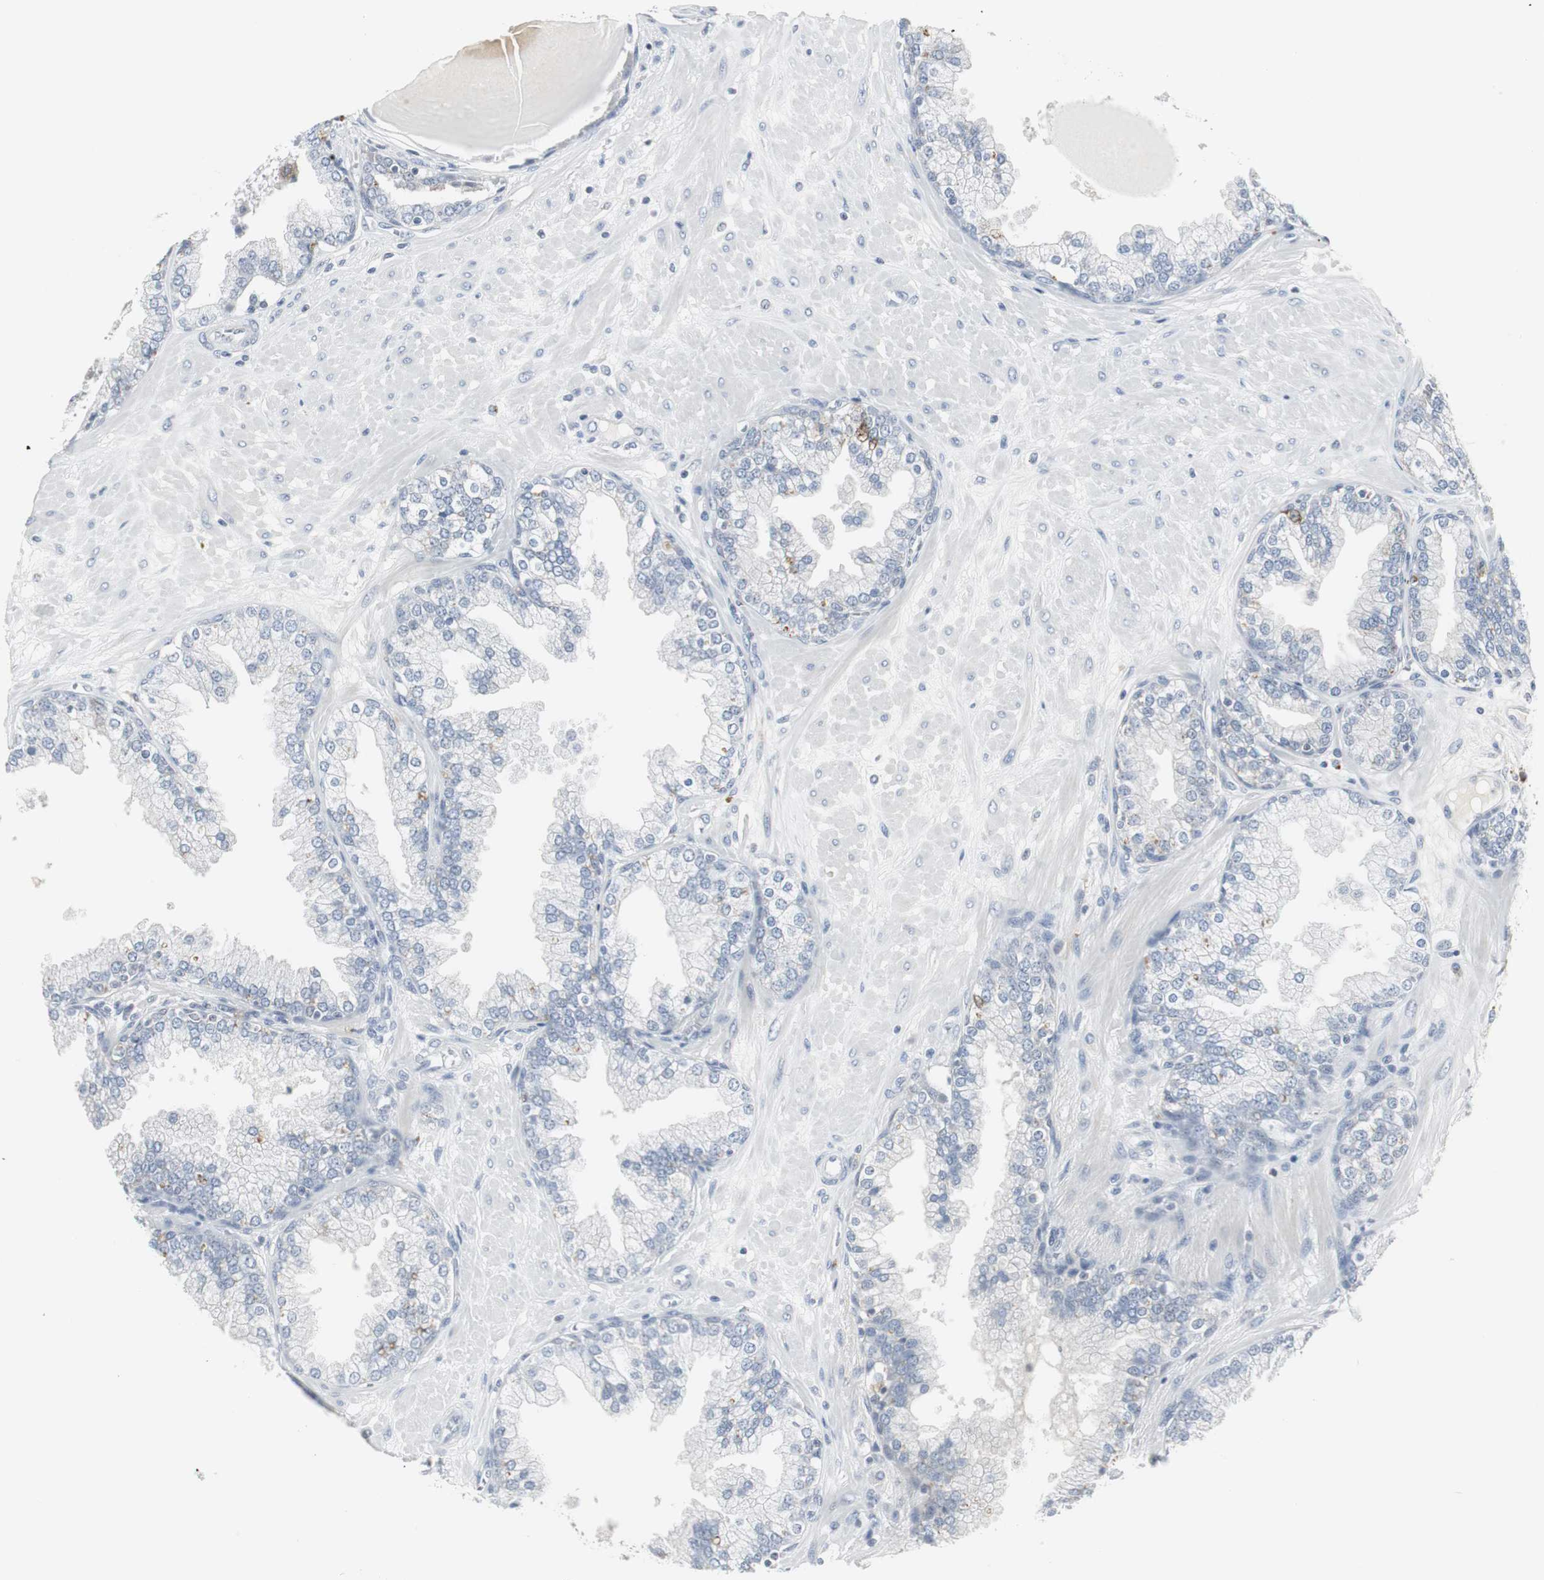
{"staining": {"intensity": "negative", "quantity": "none", "location": "none"}, "tissue": "prostate", "cell_type": "Glandular cells", "image_type": "normal", "snomed": [{"axis": "morphology", "description": "Normal tissue, NOS"}, {"axis": "topography", "description": "Prostate"}], "caption": "Protein analysis of normal prostate exhibits no significant expression in glandular cells.", "gene": "PI15", "patient": {"sex": "male", "age": 51}}